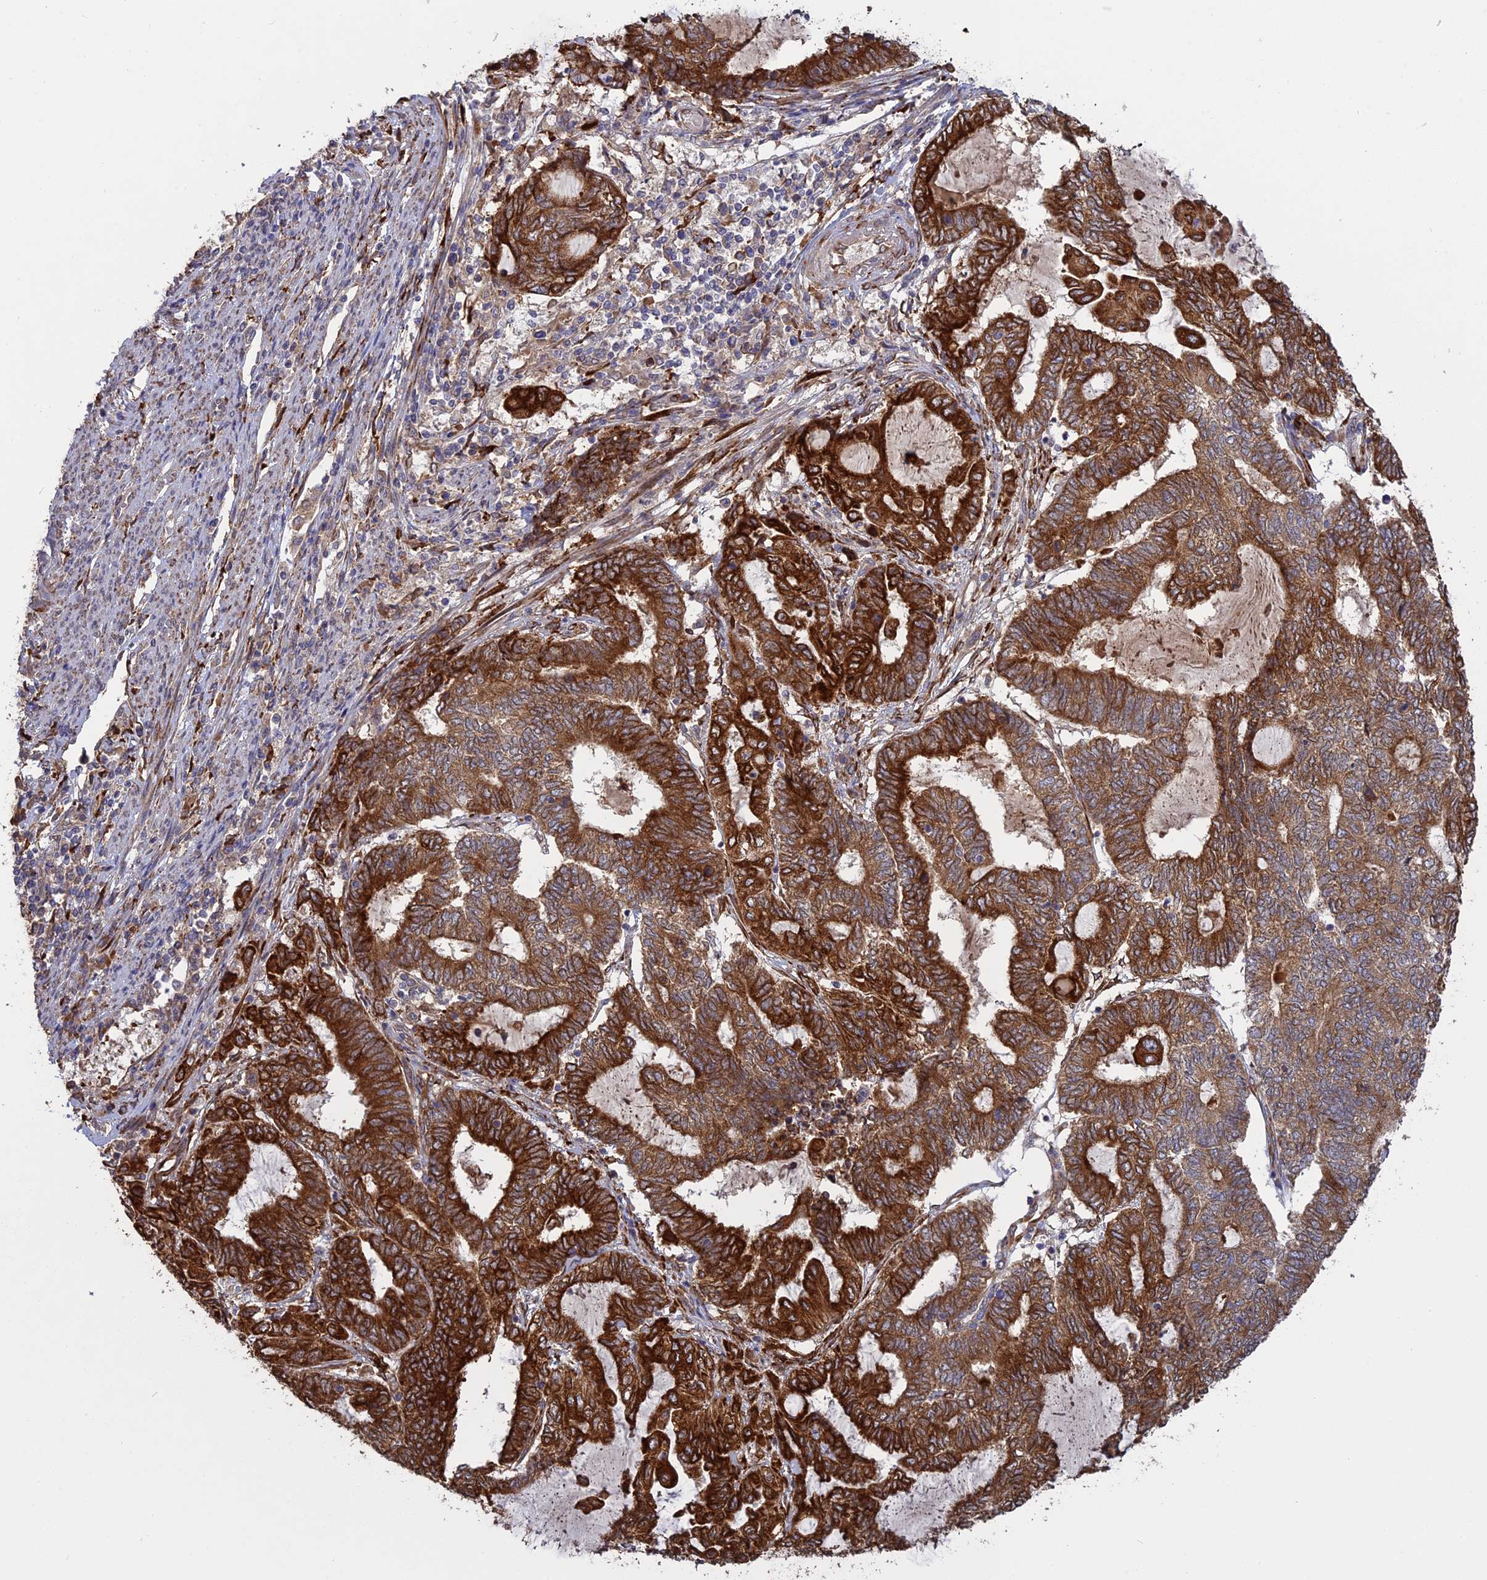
{"staining": {"intensity": "strong", "quantity": ">75%", "location": "cytoplasmic/membranous"}, "tissue": "endometrial cancer", "cell_type": "Tumor cells", "image_type": "cancer", "snomed": [{"axis": "morphology", "description": "Adenocarcinoma, NOS"}, {"axis": "topography", "description": "Uterus"}, {"axis": "topography", "description": "Endometrium"}], "caption": "An IHC histopathology image of neoplastic tissue is shown. Protein staining in brown labels strong cytoplasmic/membranous positivity in endometrial cancer within tumor cells. (DAB (3,3'-diaminobenzidine) IHC, brown staining for protein, blue staining for nuclei).", "gene": "PPIC", "patient": {"sex": "female", "age": 70}}